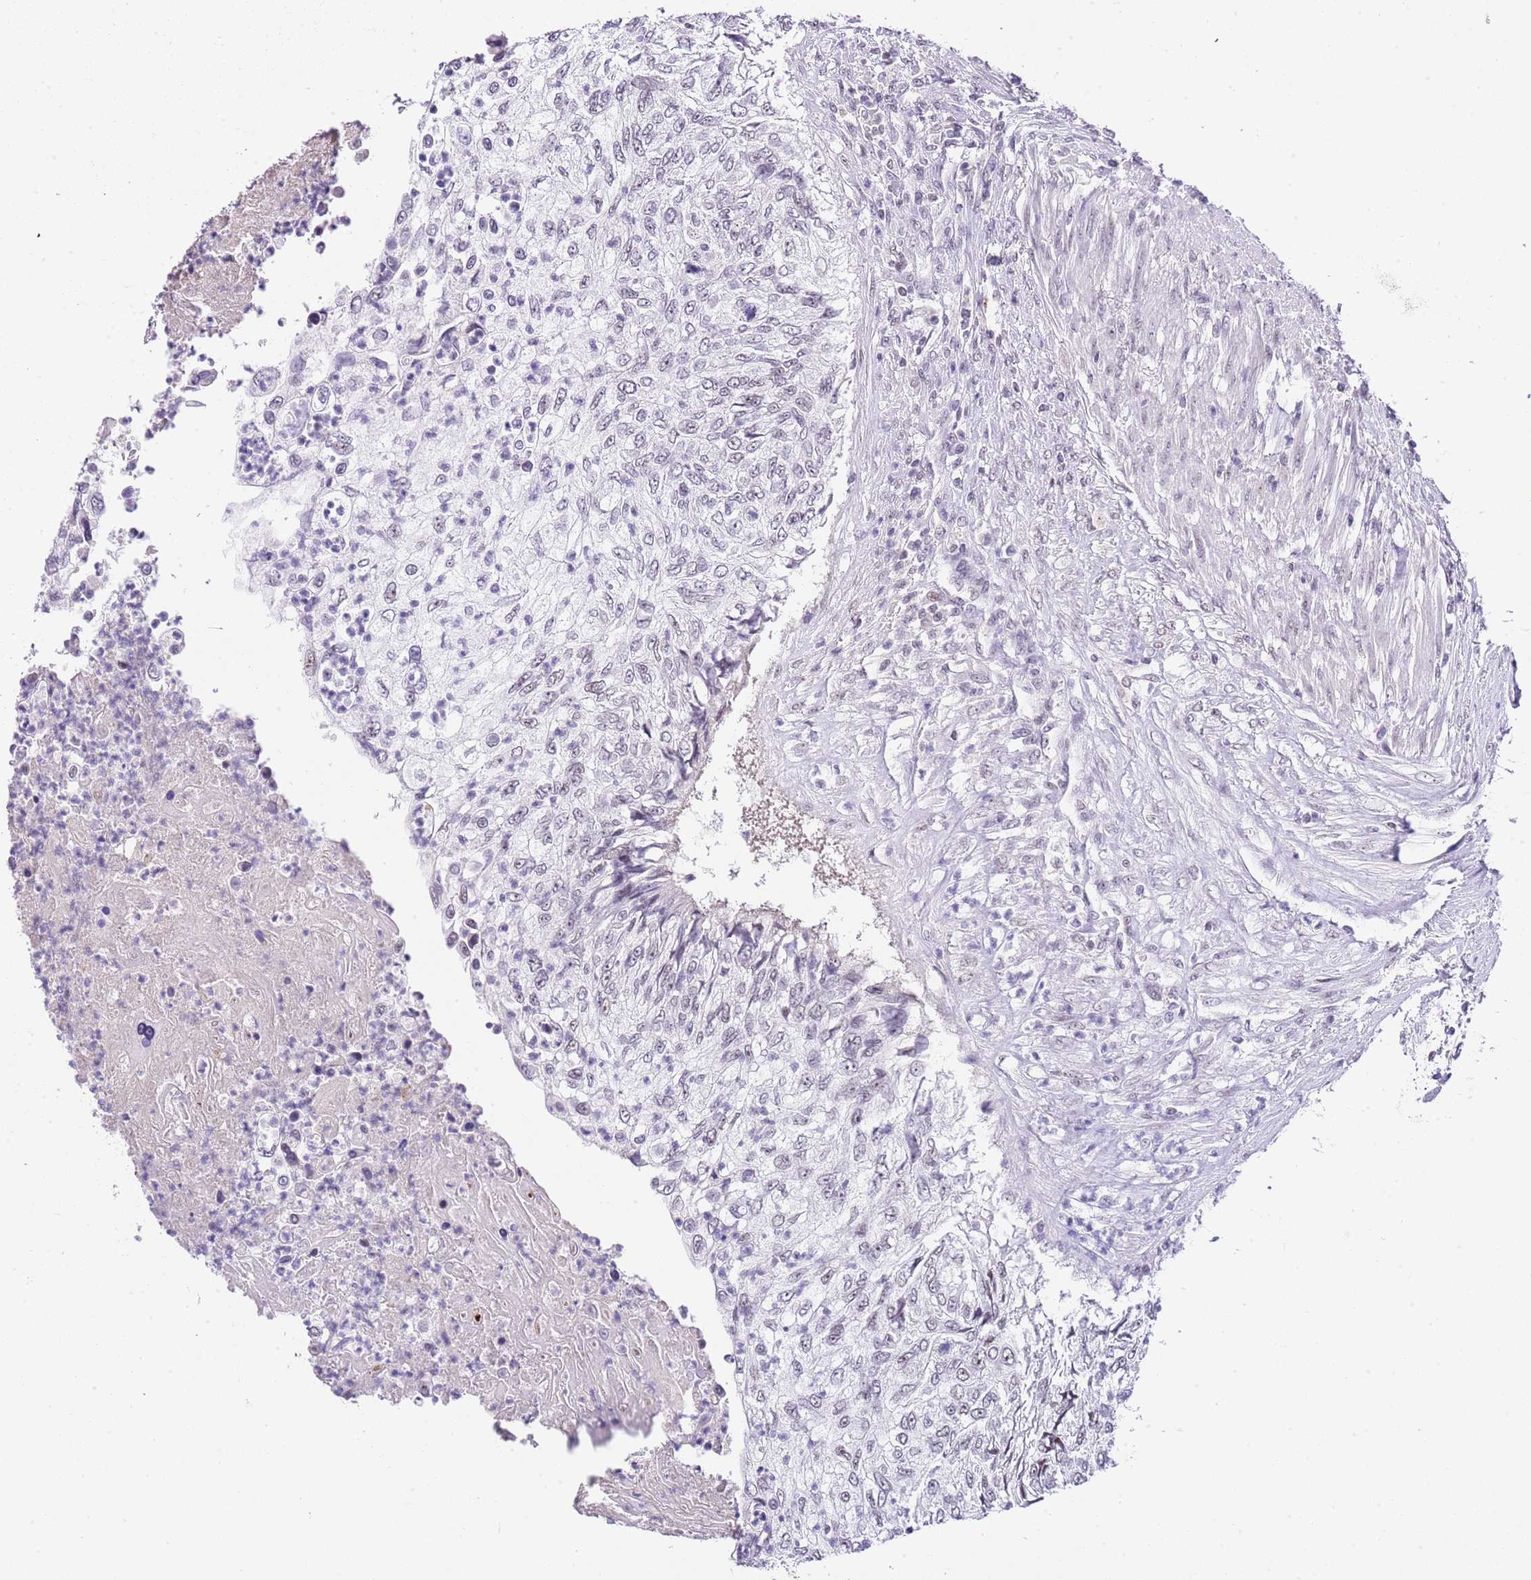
{"staining": {"intensity": "negative", "quantity": "none", "location": "none"}, "tissue": "urothelial cancer", "cell_type": "Tumor cells", "image_type": "cancer", "snomed": [{"axis": "morphology", "description": "Urothelial carcinoma, High grade"}, {"axis": "topography", "description": "Urinary bladder"}], "caption": "Protein analysis of urothelial cancer demonstrates no significant expression in tumor cells.", "gene": "NOP56", "patient": {"sex": "female", "age": 60}}